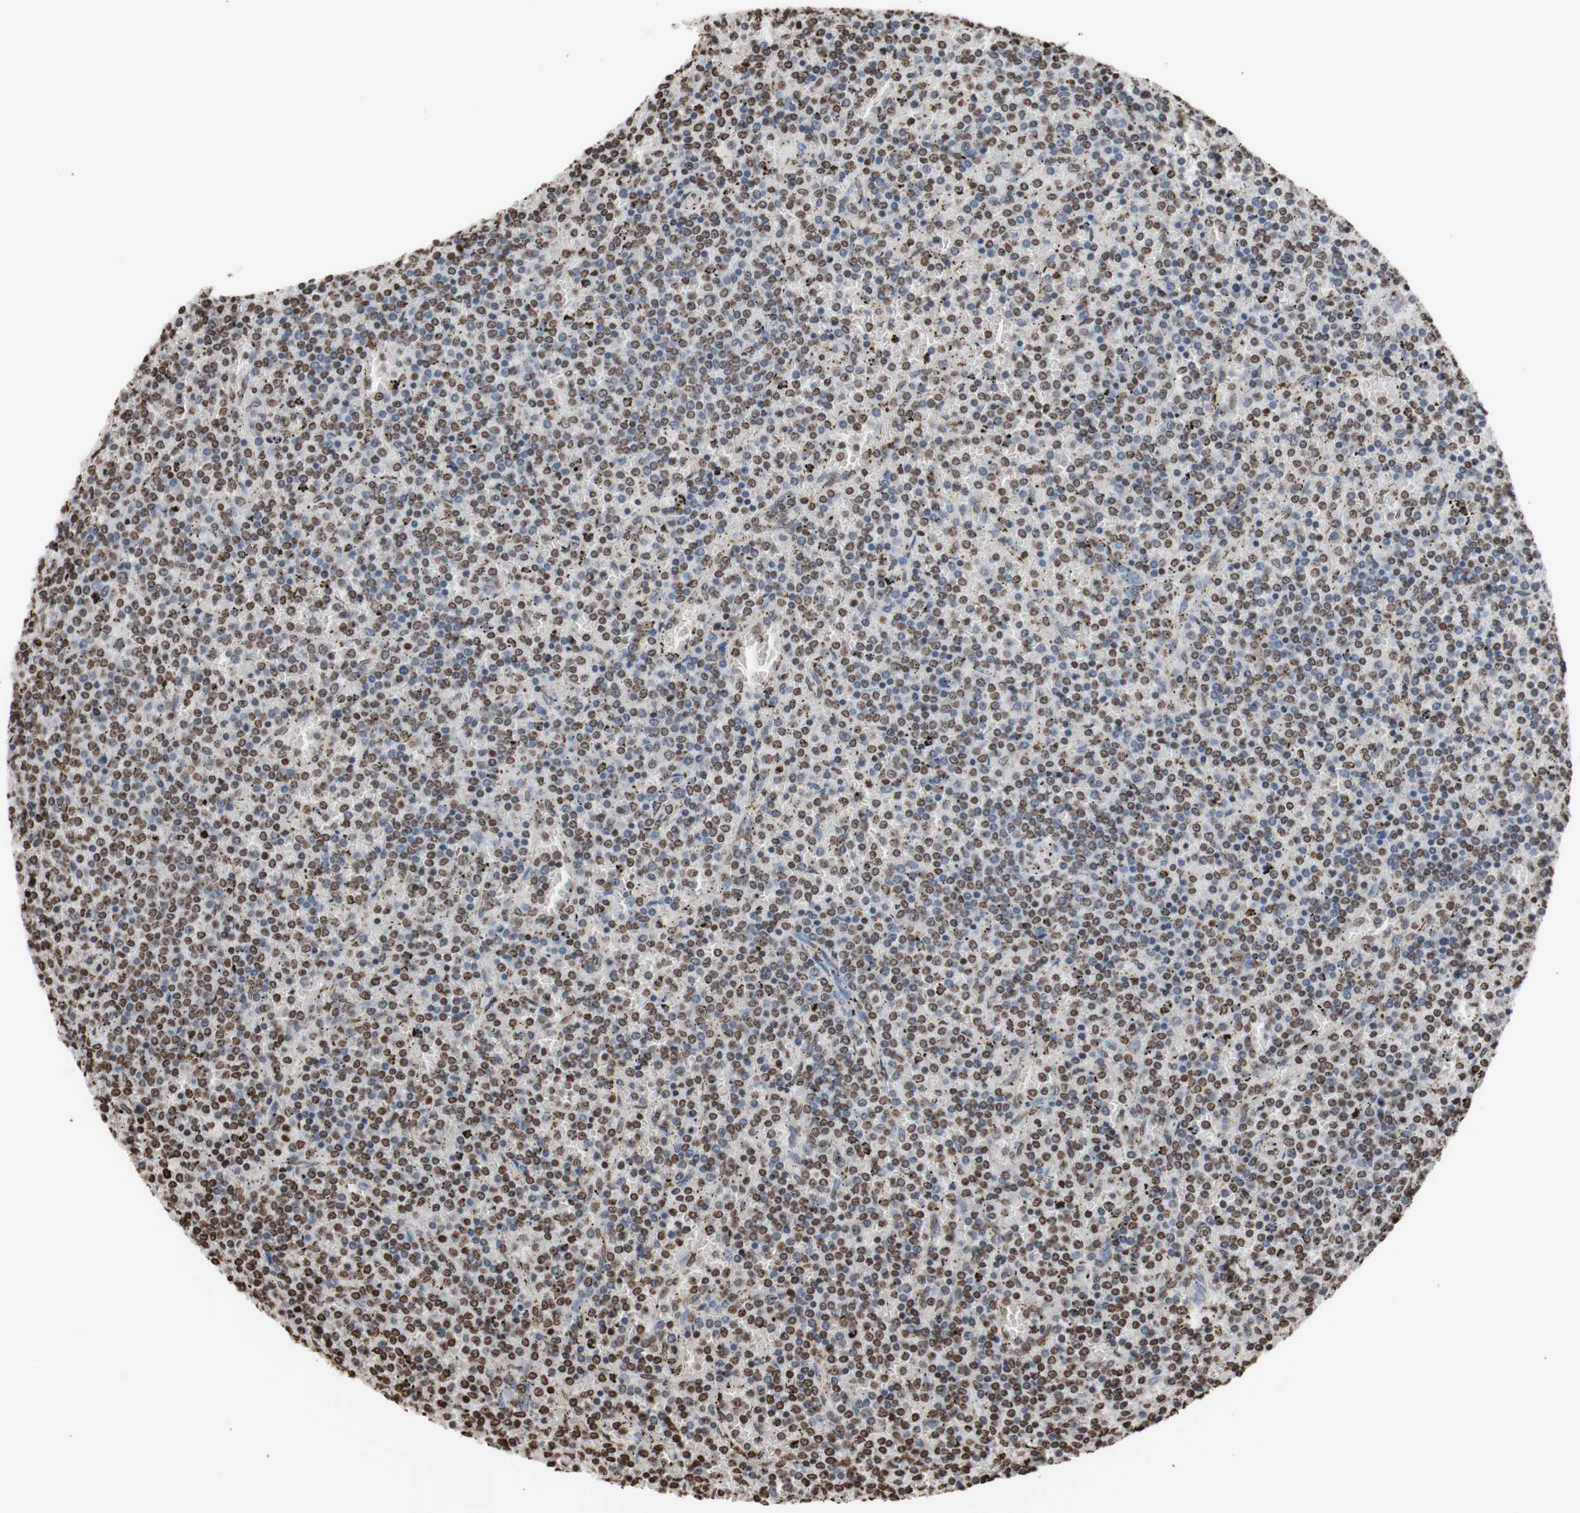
{"staining": {"intensity": "moderate", "quantity": "25%-75%", "location": "nuclear"}, "tissue": "lymphoma", "cell_type": "Tumor cells", "image_type": "cancer", "snomed": [{"axis": "morphology", "description": "Malignant lymphoma, non-Hodgkin's type, Low grade"}, {"axis": "topography", "description": "Spleen"}], "caption": "Tumor cells reveal medium levels of moderate nuclear staining in about 25%-75% of cells in low-grade malignant lymphoma, non-Hodgkin's type.", "gene": "SNAI2", "patient": {"sex": "female", "age": 77}}